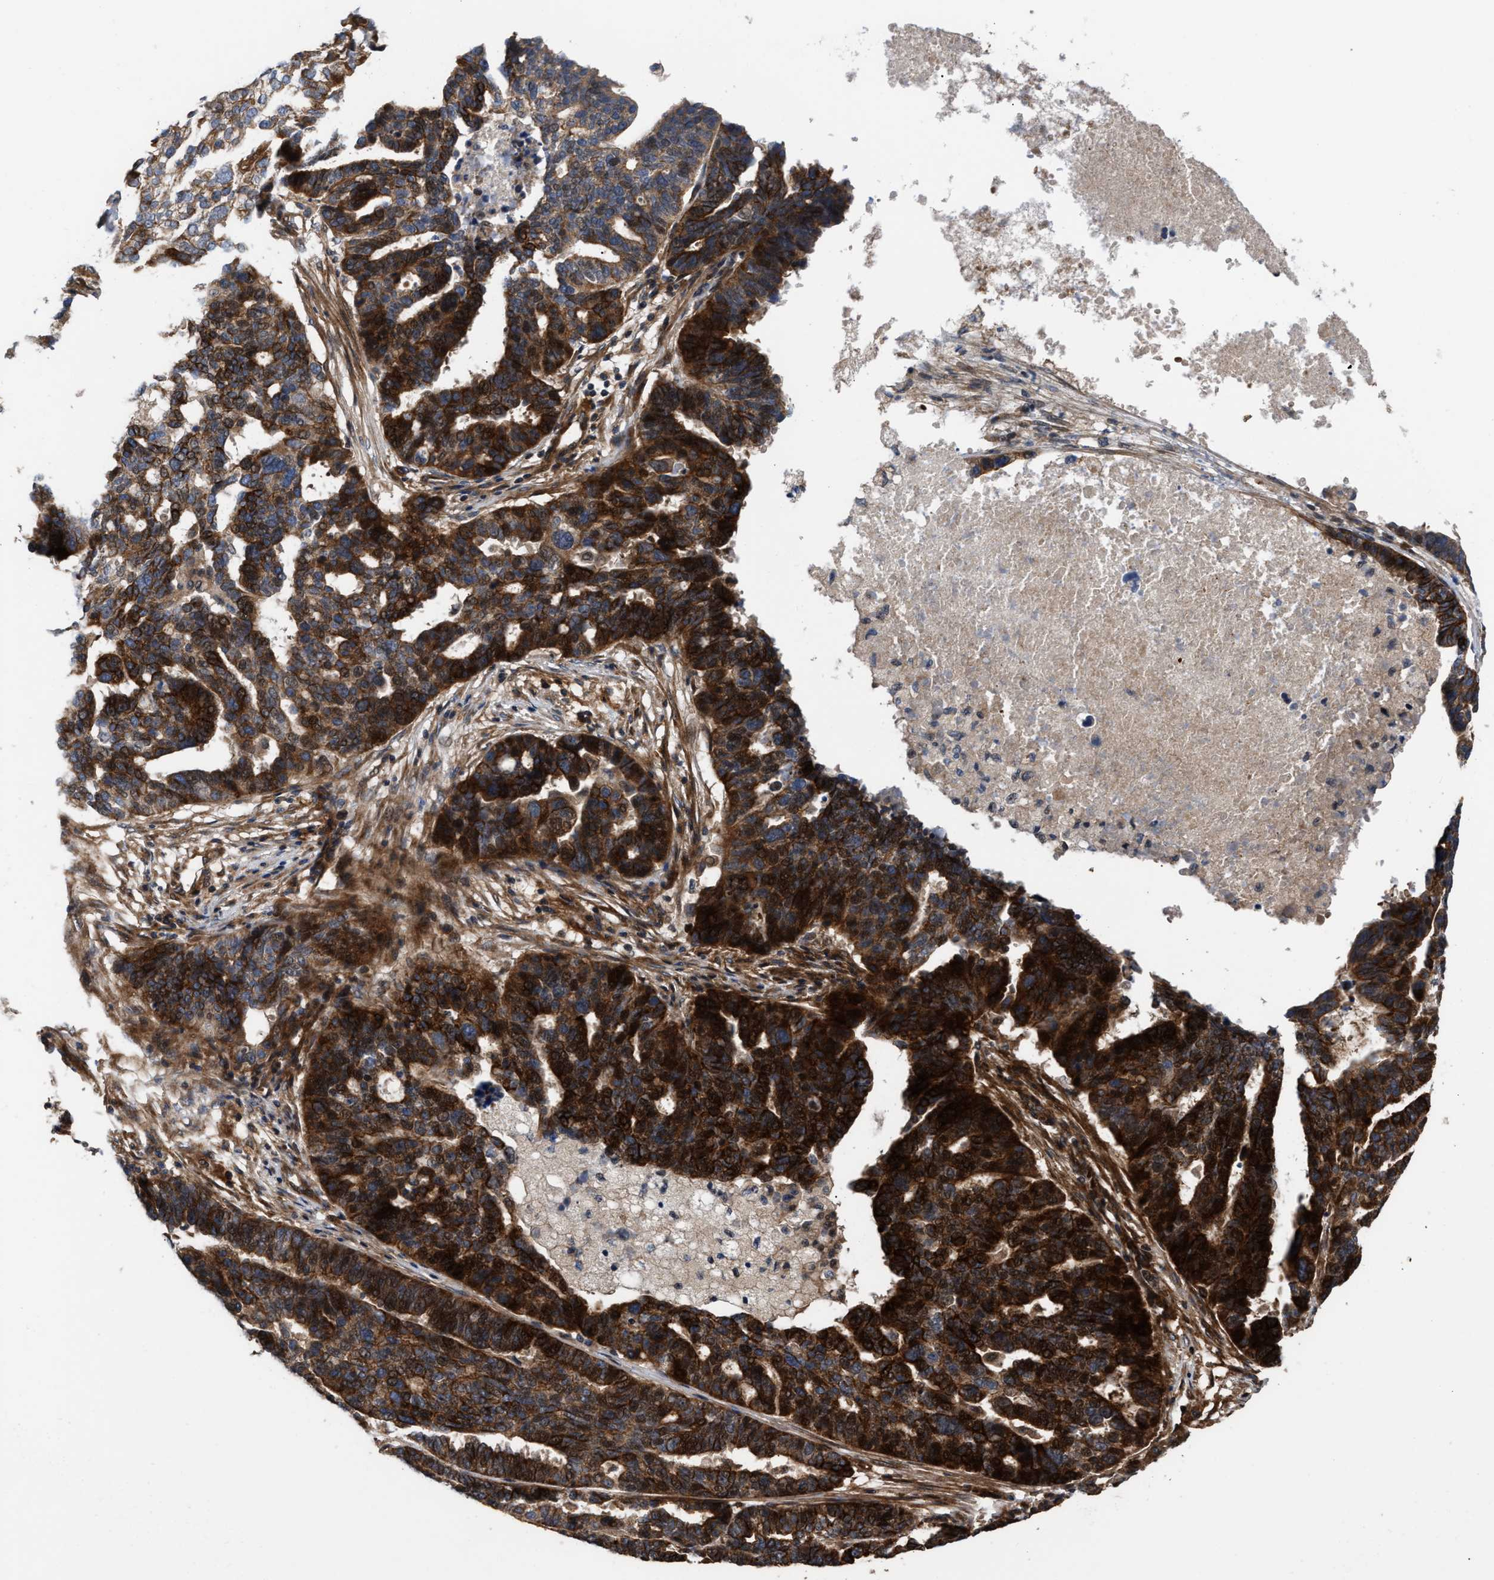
{"staining": {"intensity": "strong", "quantity": ">75%", "location": "cytoplasmic/membranous,nuclear"}, "tissue": "ovarian cancer", "cell_type": "Tumor cells", "image_type": "cancer", "snomed": [{"axis": "morphology", "description": "Cystadenocarcinoma, serous, NOS"}, {"axis": "topography", "description": "Ovary"}], "caption": "The histopathology image exhibits a brown stain indicating the presence of a protein in the cytoplasmic/membranous and nuclear of tumor cells in ovarian cancer (serous cystadenocarcinoma).", "gene": "STAU1", "patient": {"sex": "female", "age": 59}}